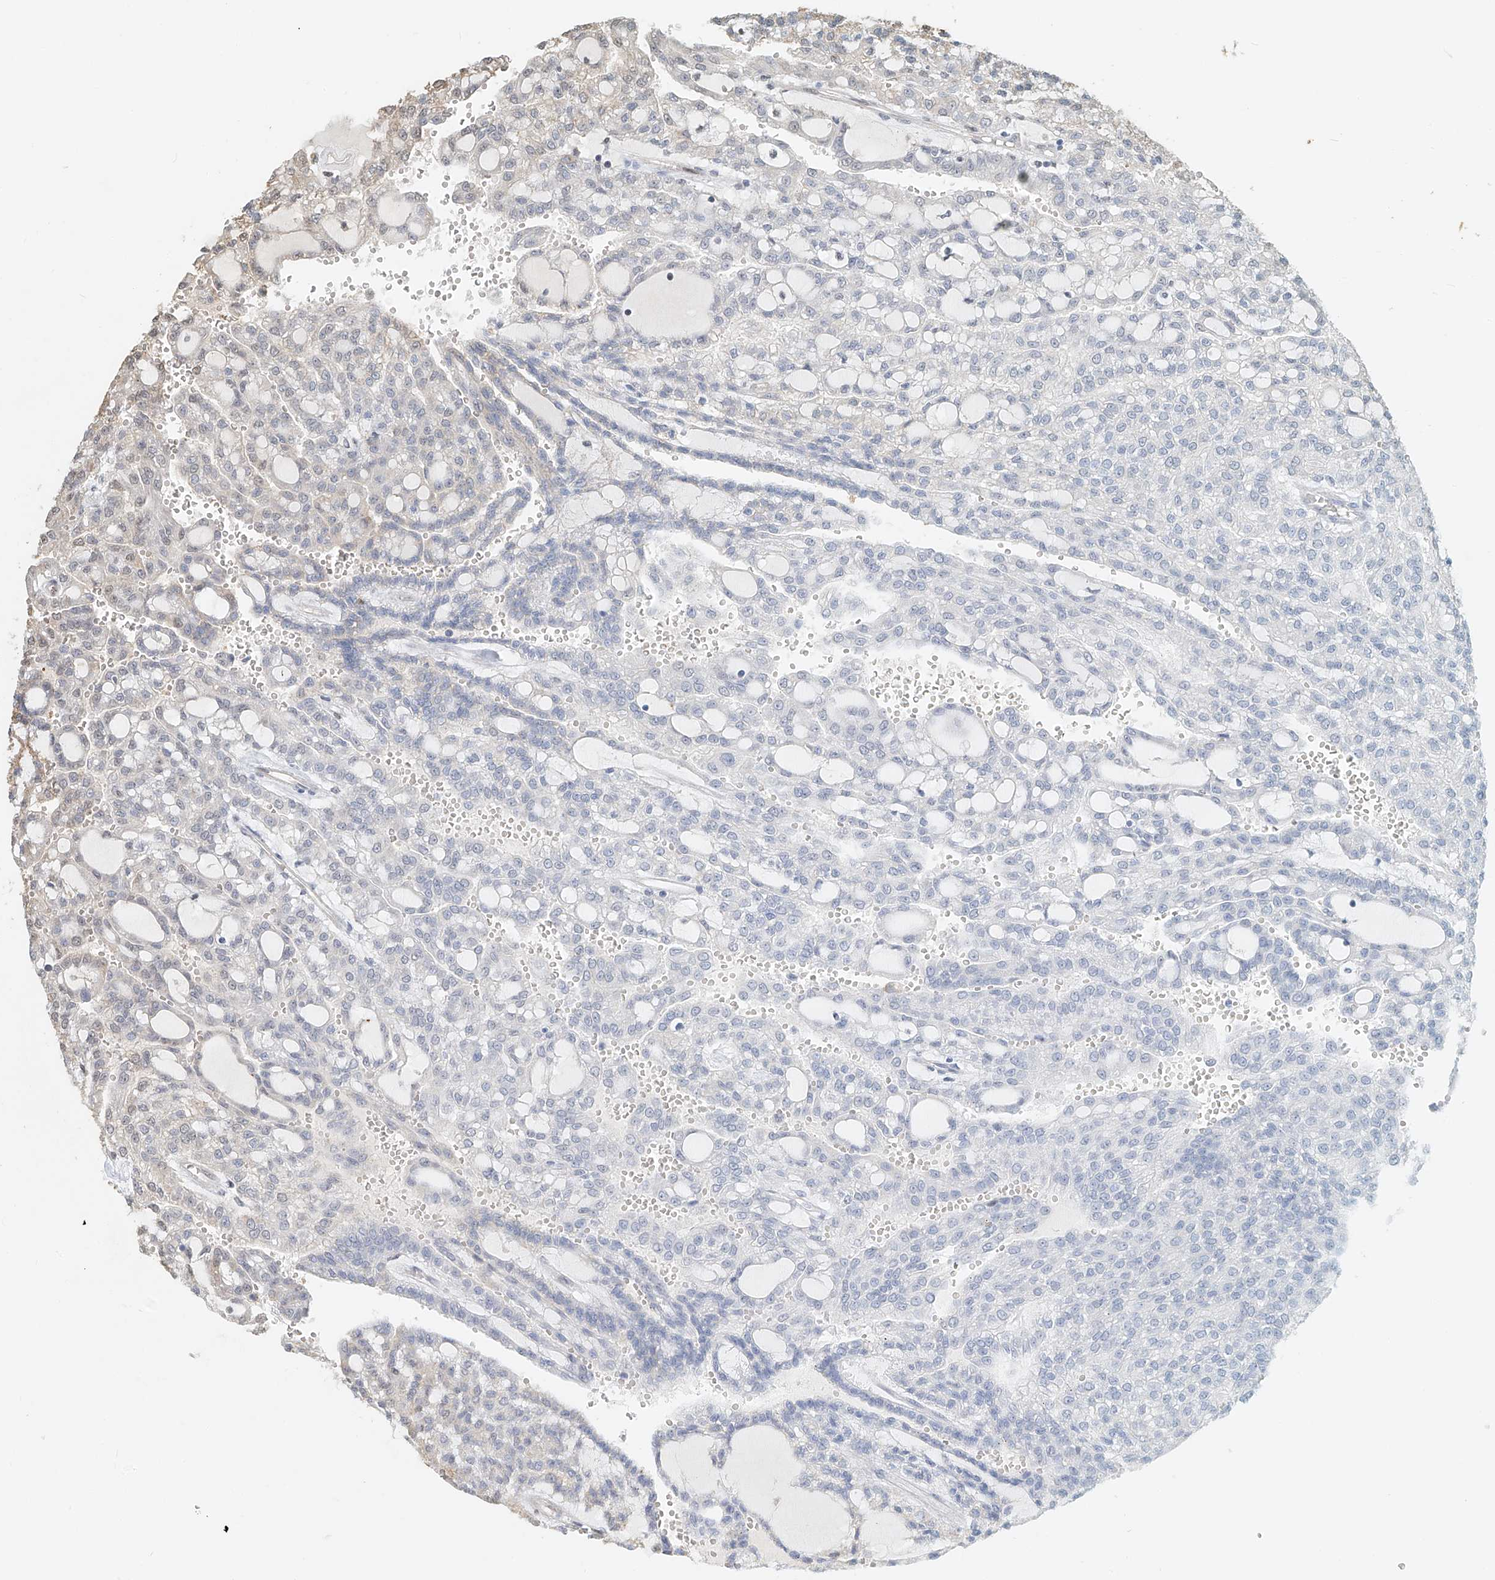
{"staining": {"intensity": "weak", "quantity": "<25%", "location": "nuclear"}, "tissue": "renal cancer", "cell_type": "Tumor cells", "image_type": "cancer", "snomed": [{"axis": "morphology", "description": "Adenocarcinoma, NOS"}, {"axis": "topography", "description": "Kidney"}], "caption": "The IHC histopathology image has no significant staining in tumor cells of renal cancer (adenocarcinoma) tissue. (DAB (3,3'-diaminobenzidine) IHC visualized using brightfield microscopy, high magnification).", "gene": "RMND1", "patient": {"sex": "male", "age": 63}}